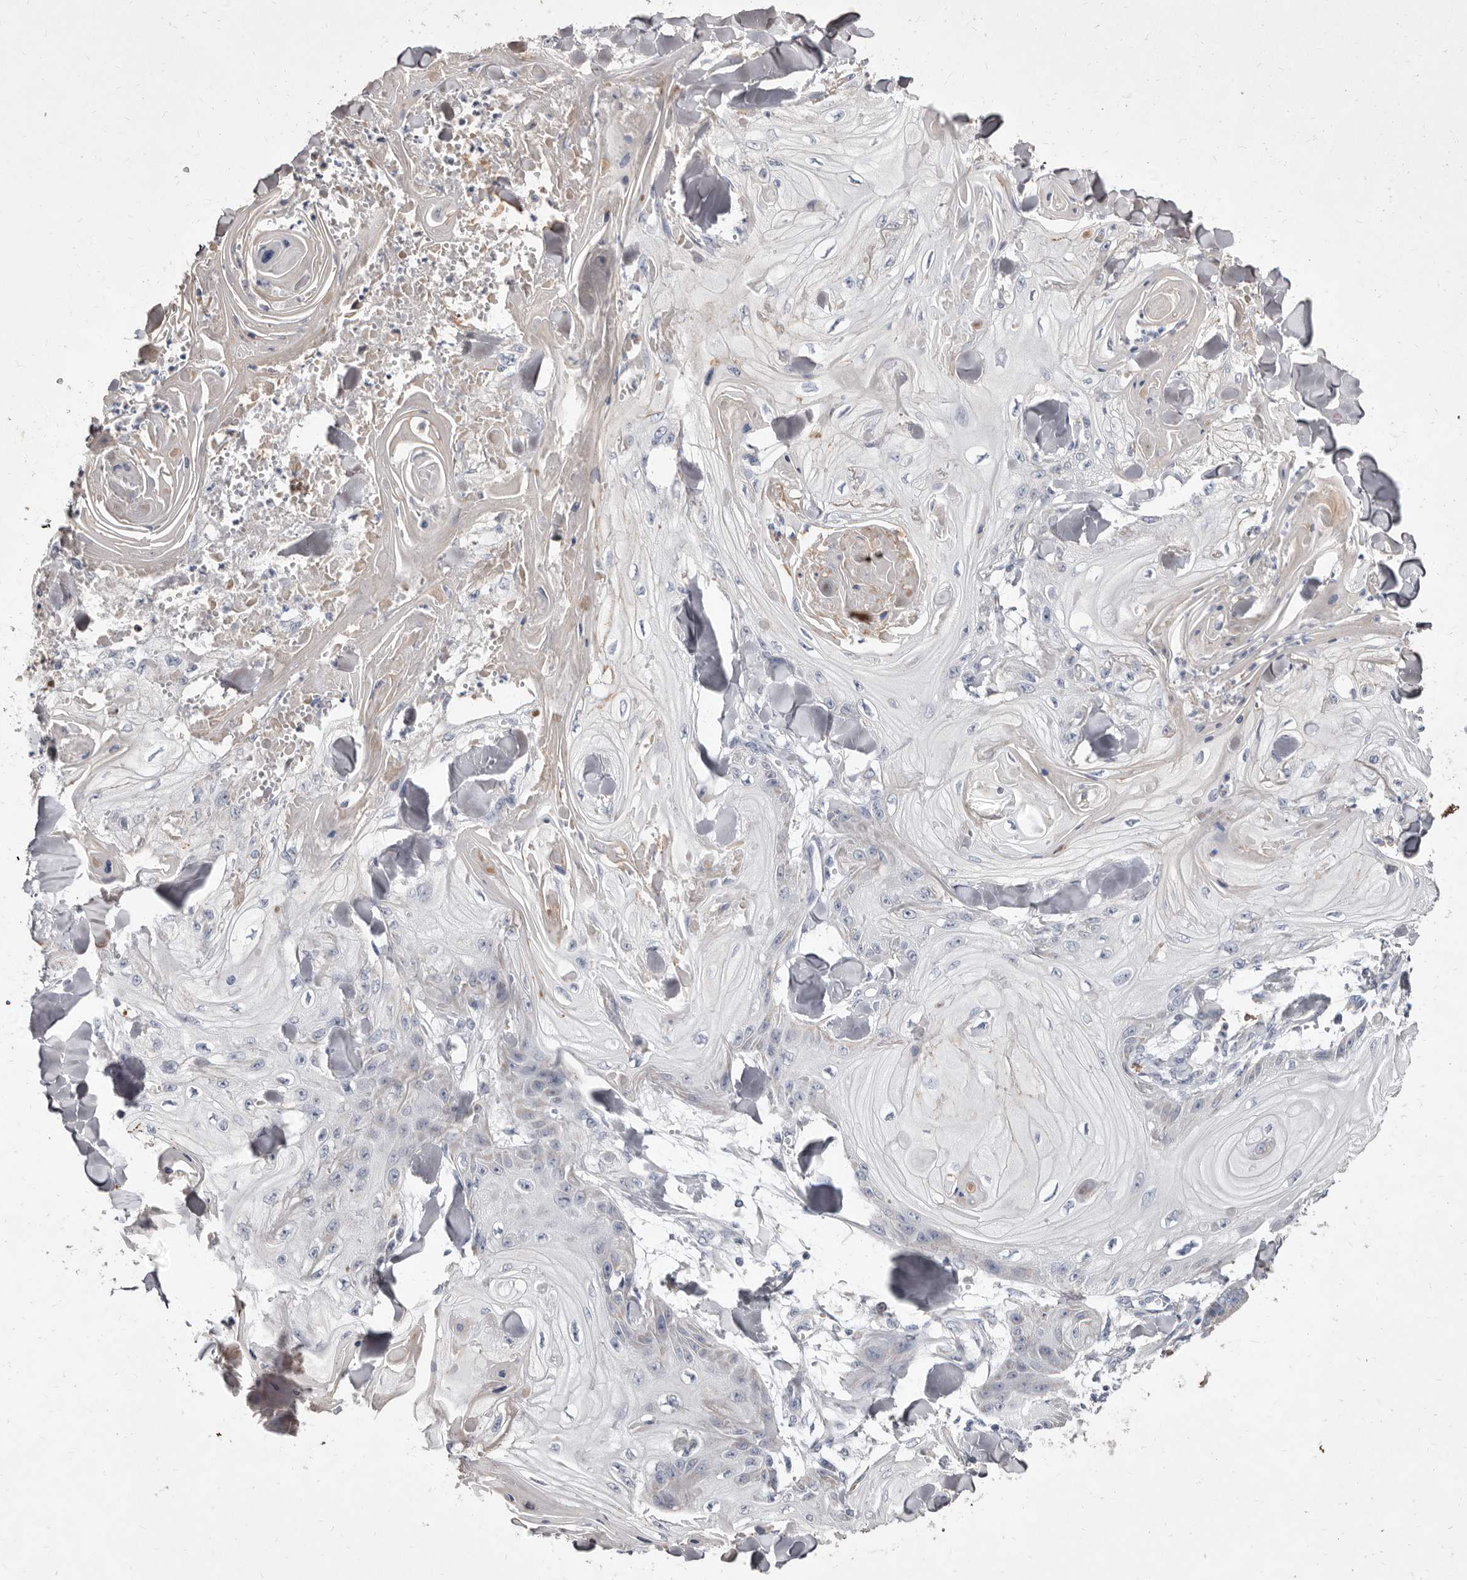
{"staining": {"intensity": "negative", "quantity": "none", "location": "none"}, "tissue": "skin cancer", "cell_type": "Tumor cells", "image_type": "cancer", "snomed": [{"axis": "morphology", "description": "Squamous cell carcinoma, NOS"}, {"axis": "topography", "description": "Skin"}], "caption": "Skin cancer (squamous cell carcinoma) stained for a protein using IHC demonstrates no positivity tumor cells.", "gene": "CYP2E1", "patient": {"sex": "male", "age": 74}}